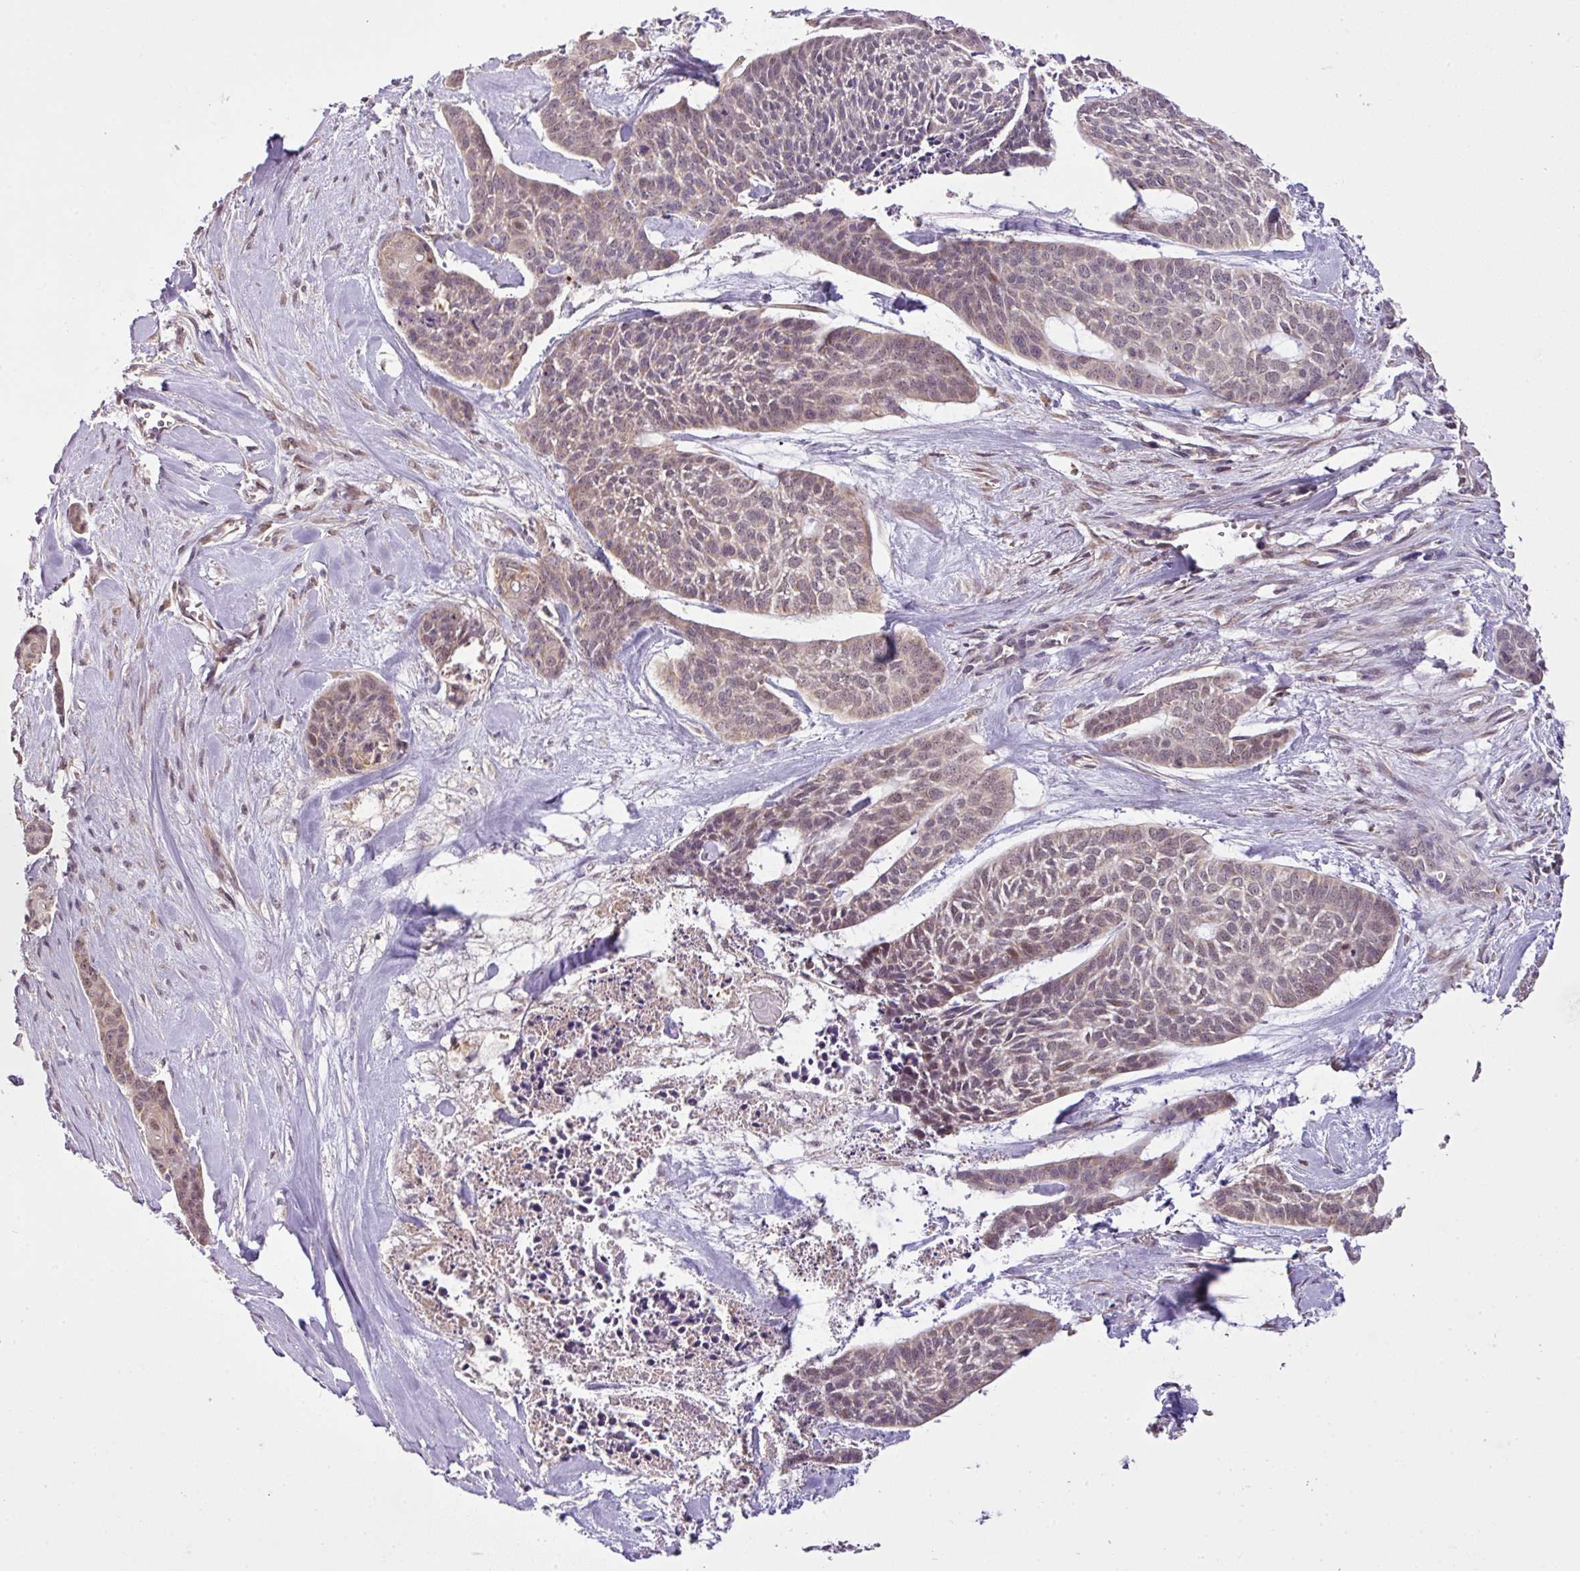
{"staining": {"intensity": "weak", "quantity": "25%-75%", "location": "nuclear"}, "tissue": "skin cancer", "cell_type": "Tumor cells", "image_type": "cancer", "snomed": [{"axis": "morphology", "description": "Basal cell carcinoma"}, {"axis": "topography", "description": "Skin"}], "caption": "IHC (DAB) staining of skin cancer (basal cell carcinoma) reveals weak nuclear protein positivity in approximately 25%-75% of tumor cells.", "gene": "SMCO4", "patient": {"sex": "female", "age": 64}}